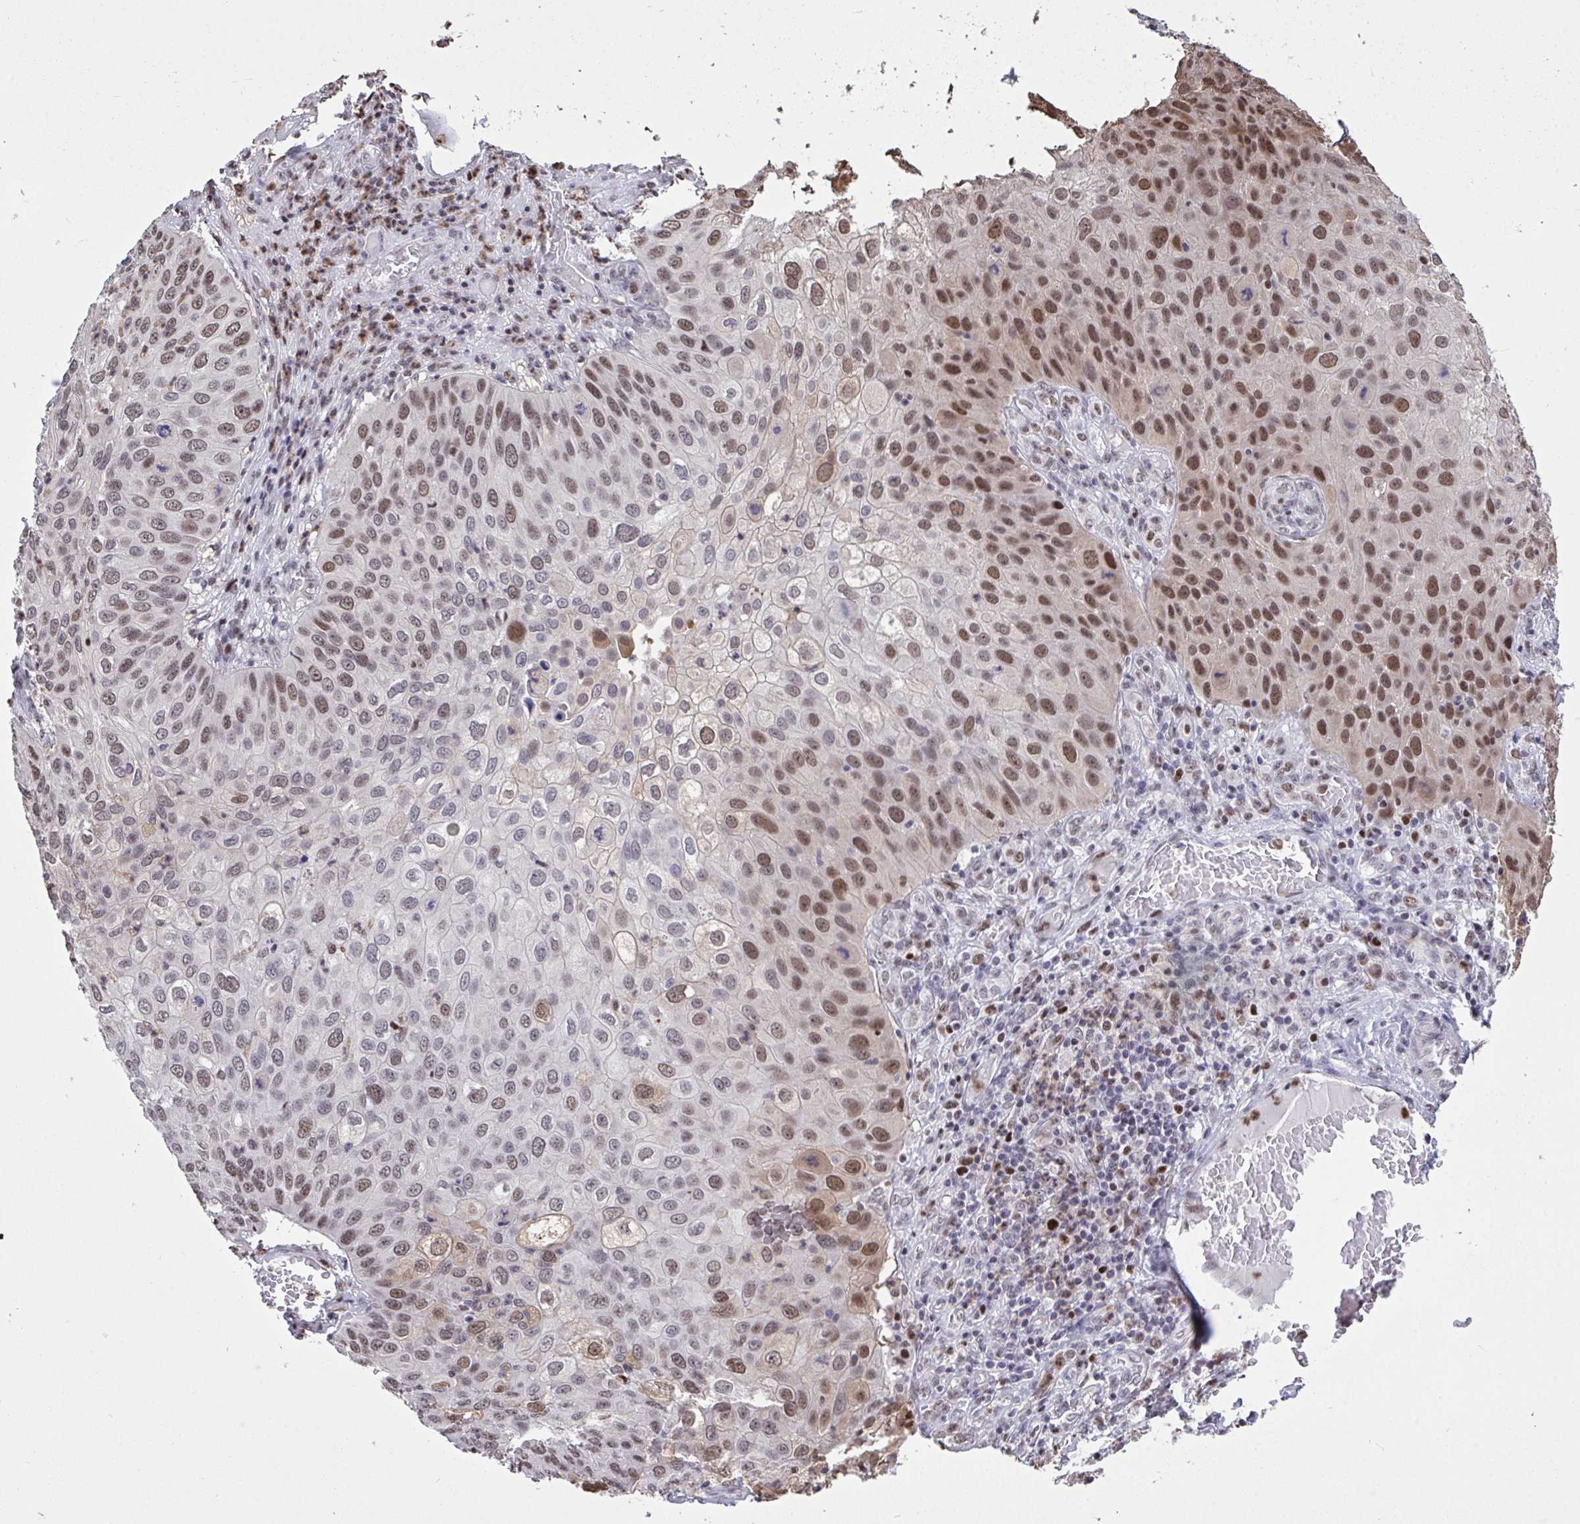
{"staining": {"intensity": "moderate", "quantity": "25%-75%", "location": "nuclear"}, "tissue": "skin cancer", "cell_type": "Tumor cells", "image_type": "cancer", "snomed": [{"axis": "morphology", "description": "Squamous cell carcinoma, NOS"}, {"axis": "topography", "description": "Skin"}], "caption": "Human skin squamous cell carcinoma stained for a protein (brown) displays moderate nuclear positive positivity in approximately 25%-75% of tumor cells.", "gene": "C1QL2", "patient": {"sex": "male", "age": 87}}